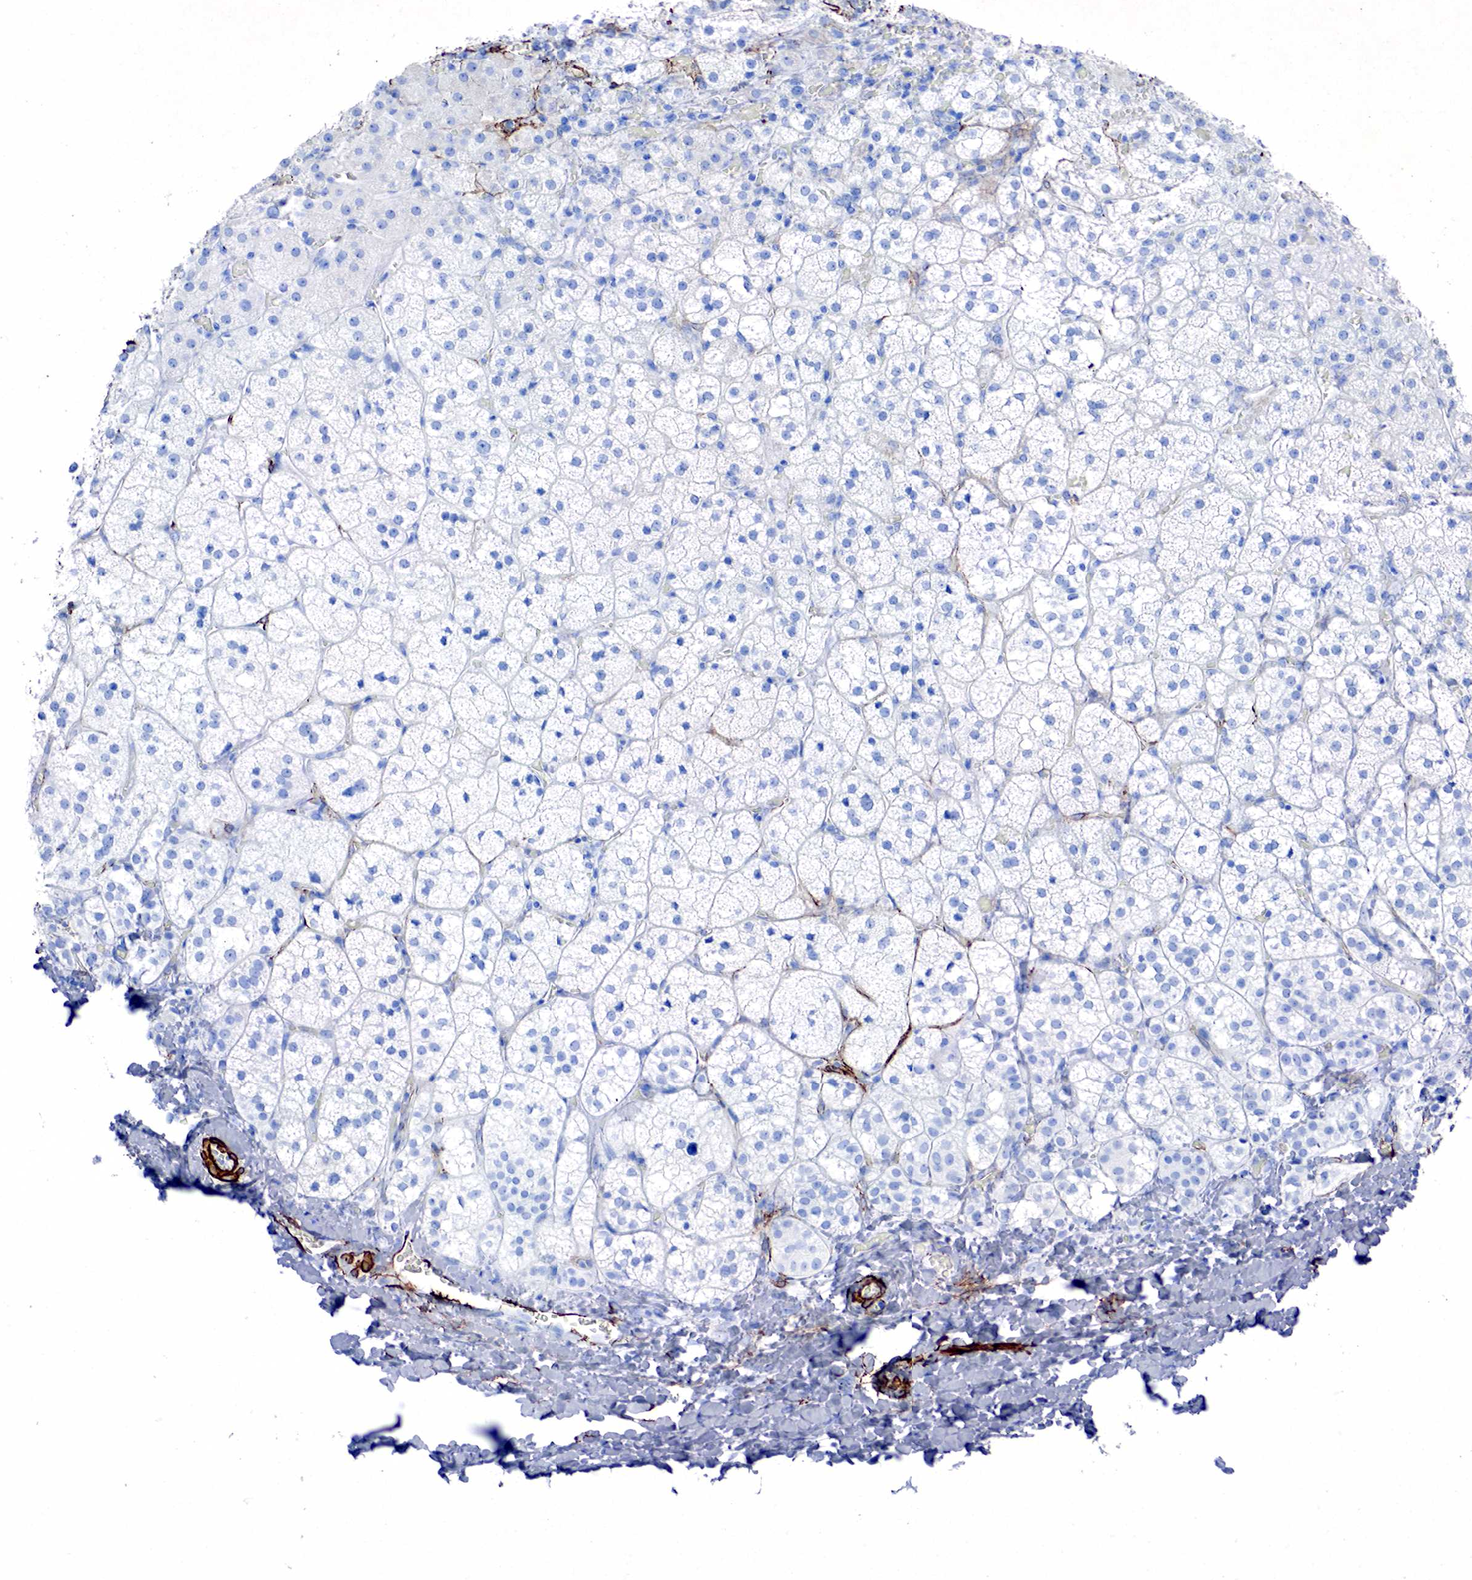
{"staining": {"intensity": "negative", "quantity": "none", "location": "none"}, "tissue": "adrenal gland", "cell_type": "Glandular cells", "image_type": "normal", "snomed": [{"axis": "morphology", "description": "Normal tissue, NOS"}, {"axis": "topography", "description": "Adrenal gland"}], "caption": "This is an immunohistochemistry (IHC) image of benign human adrenal gland. There is no positivity in glandular cells.", "gene": "ACTA1", "patient": {"sex": "male", "age": 53}}